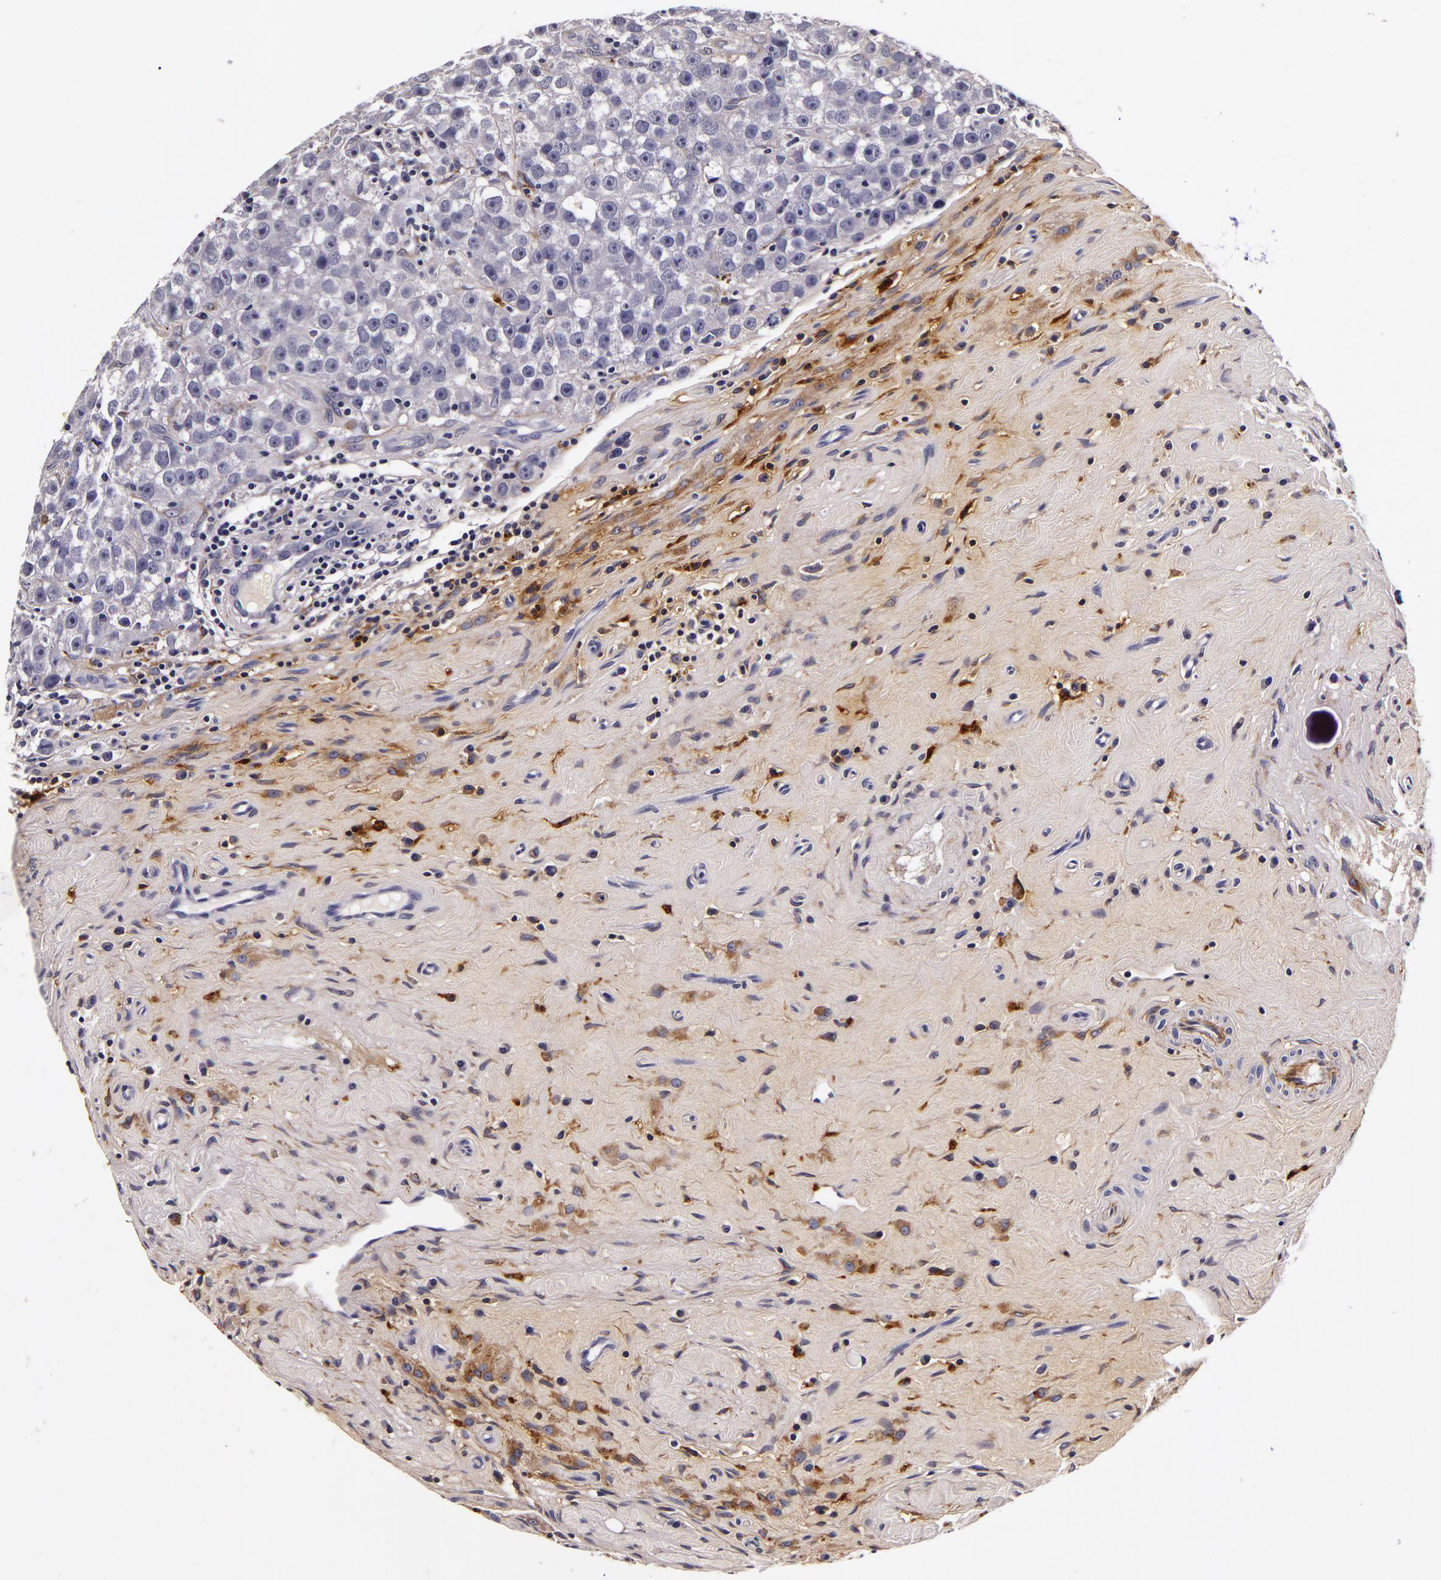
{"staining": {"intensity": "negative", "quantity": "none", "location": "none"}, "tissue": "testis cancer", "cell_type": "Tumor cells", "image_type": "cancer", "snomed": [{"axis": "morphology", "description": "Seminoma, NOS"}, {"axis": "topography", "description": "Testis"}], "caption": "Tumor cells are negative for protein expression in human testis cancer.", "gene": "LGALS3BP", "patient": {"sex": "male", "age": 32}}